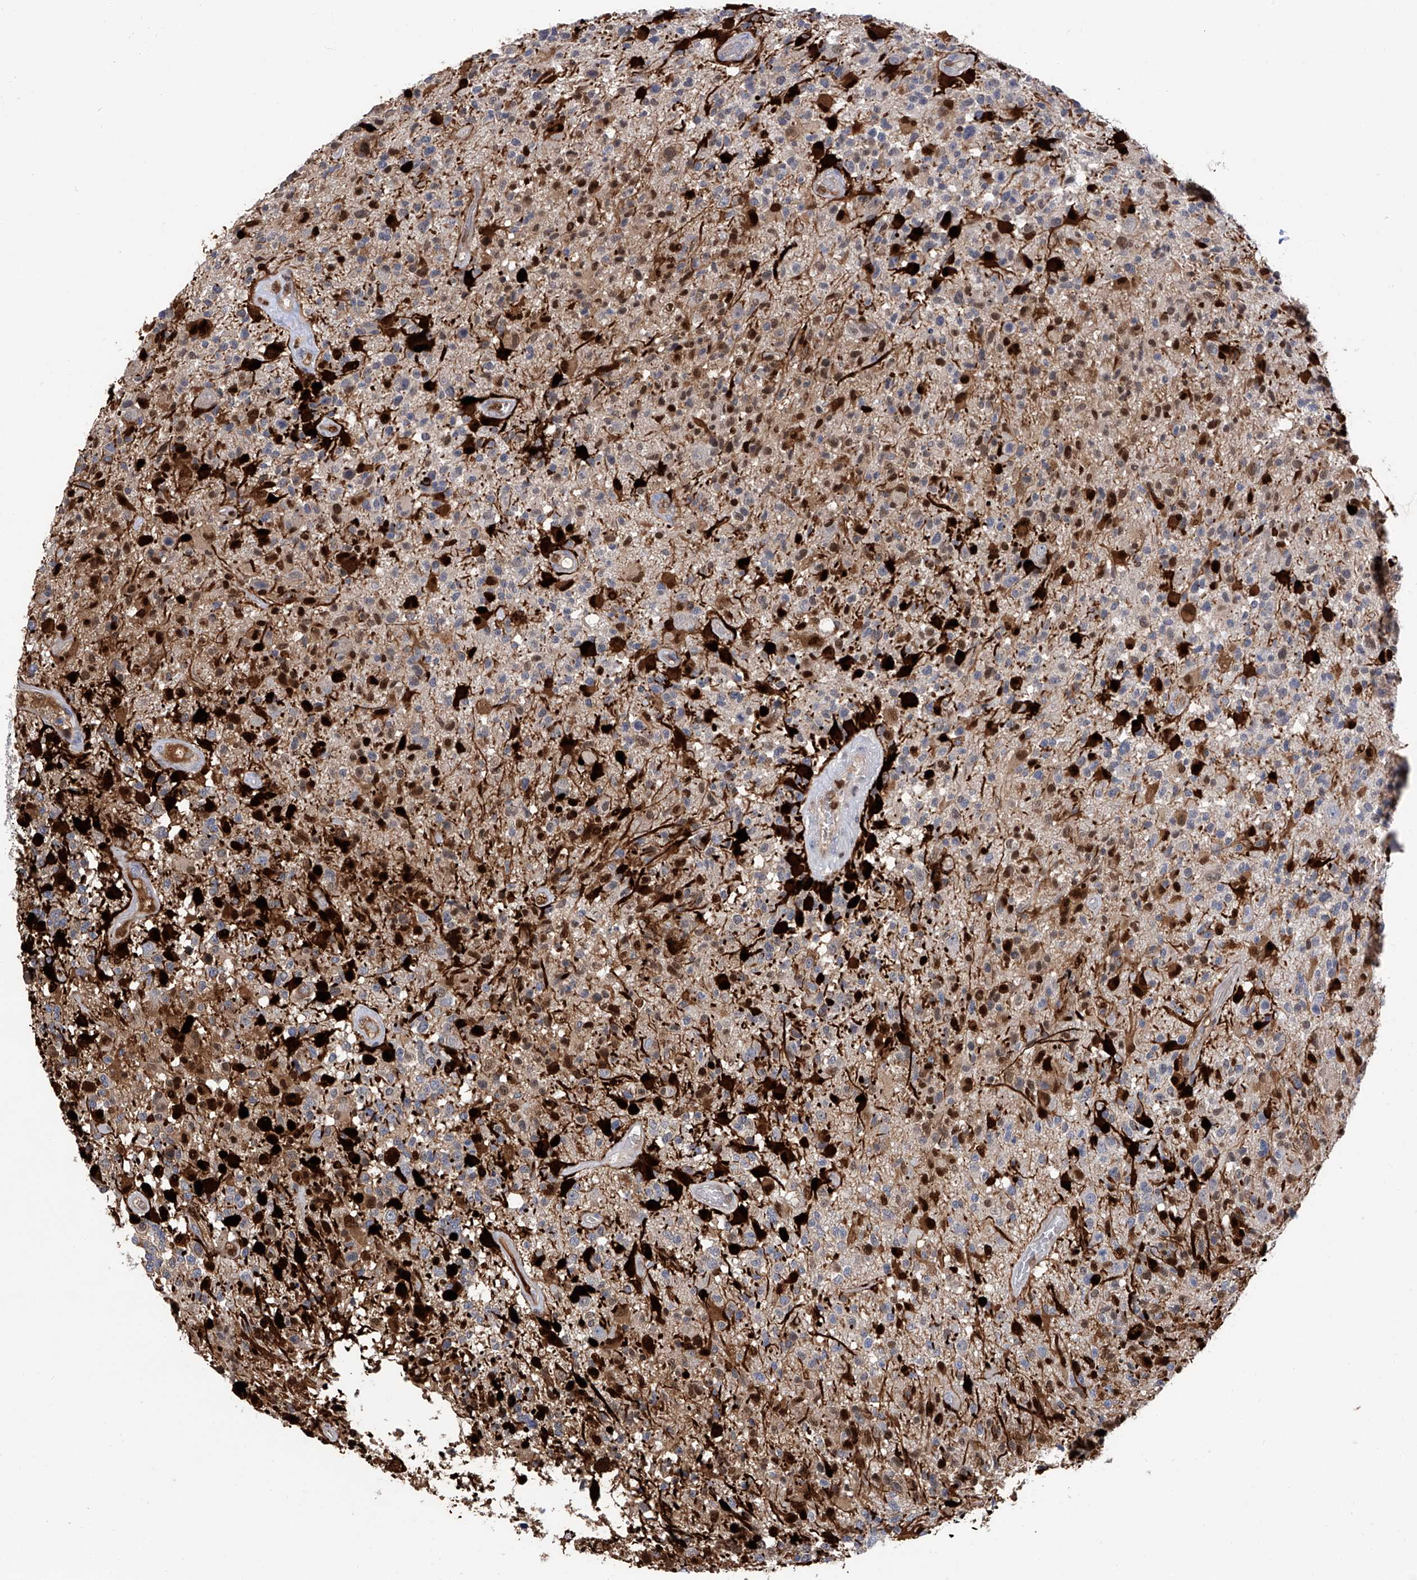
{"staining": {"intensity": "moderate", "quantity": "<25%", "location": "nuclear"}, "tissue": "glioma", "cell_type": "Tumor cells", "image_type": "cancer", "snomed": [{"axis": "morphology", "description": "Glioma, malignant, High grade"}, {"axis": "morphology", "description": "Glioblastoma, NOS"}, {"axis": "topography", "description": "Brain"}], "caption": "Glioma stained with a brown dye reveals moderate nuclear positive positivity in approximately <25% of tumor cells.", "gene": "PHF20", "patient": {"sex": "male", "age": 60}}